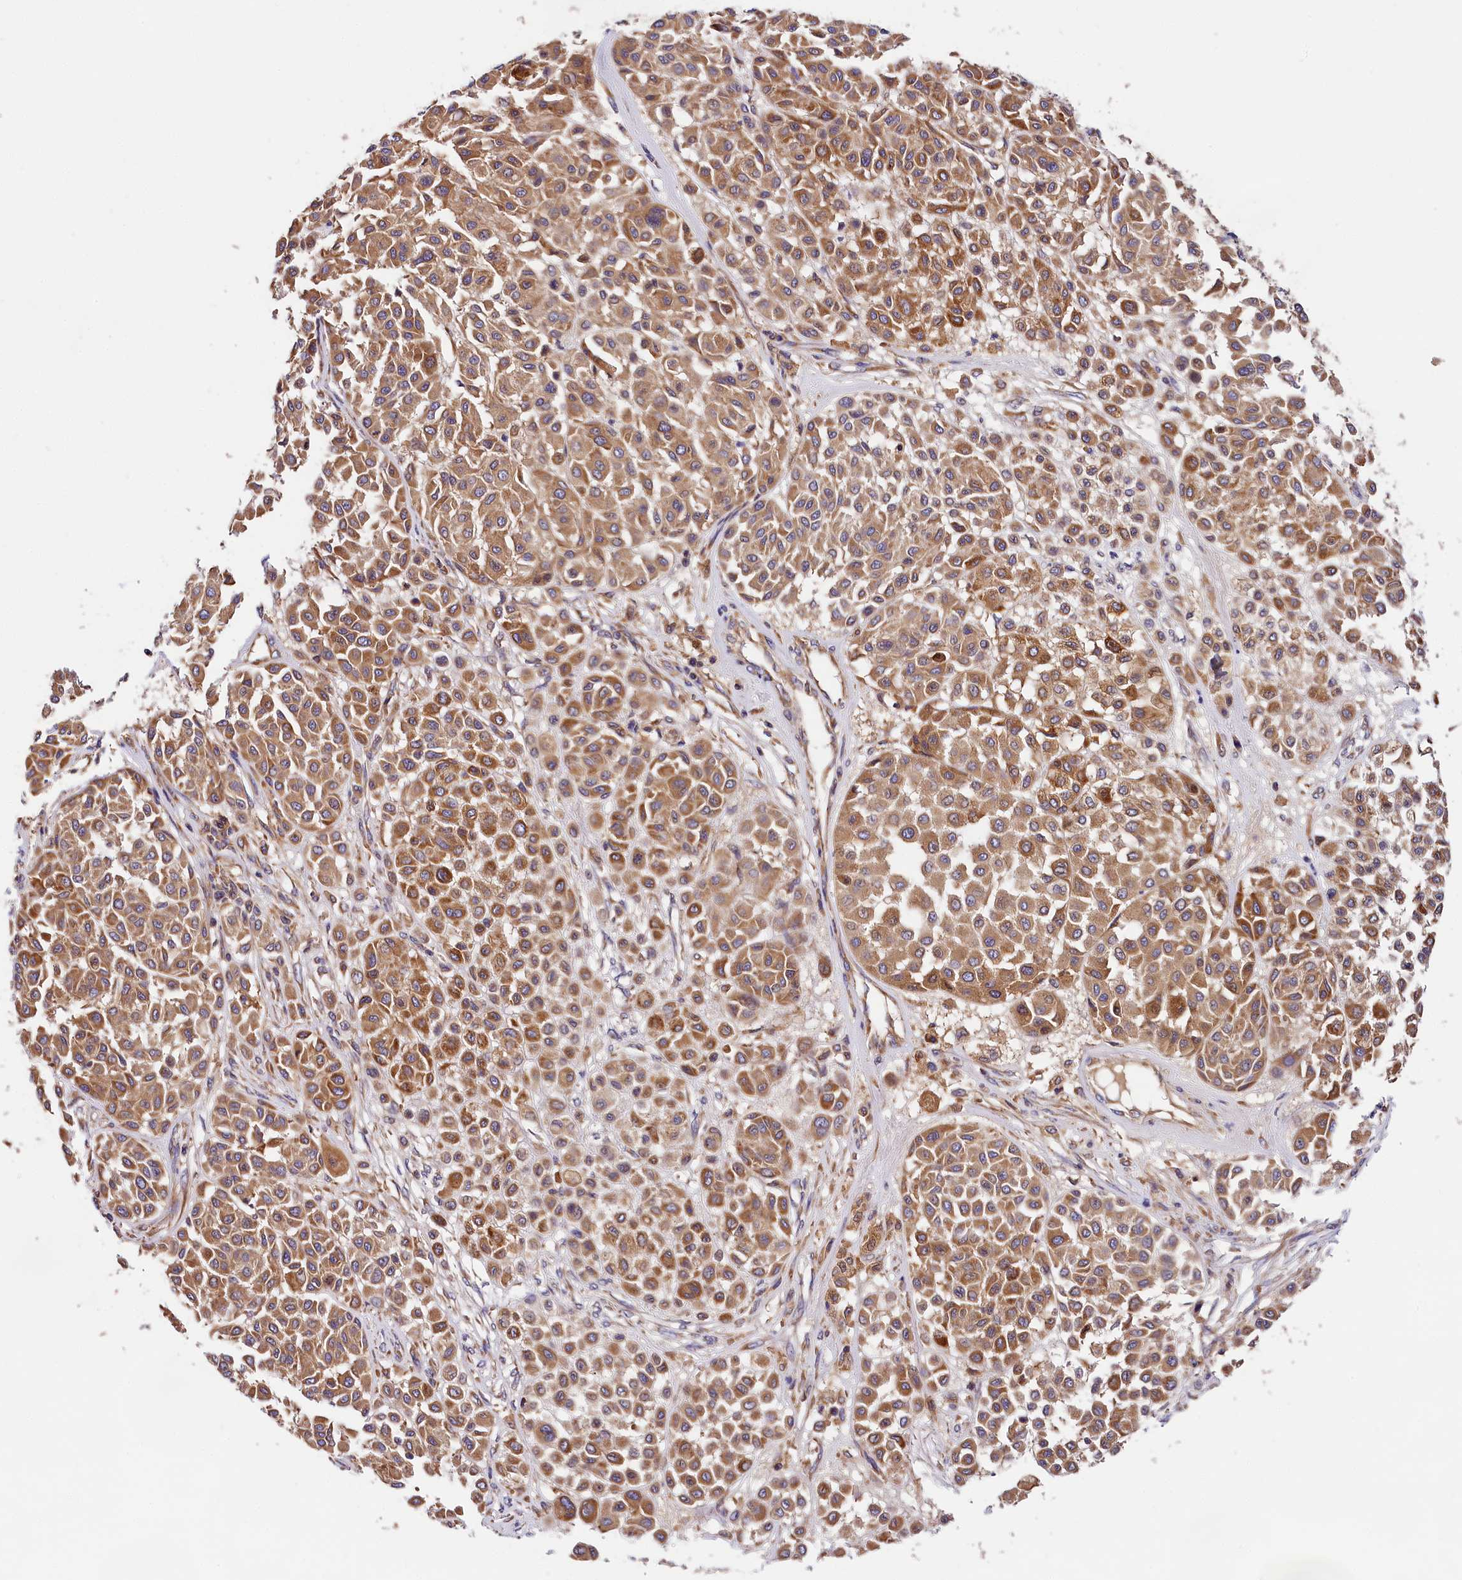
{"staining": {"intensity": "moderate", "quantity": ">75%", "location": "cytoplasmic/membranous"}, "tissue": "melanoma", "cell_type": "Tumor cells", "image_type": "cancer", "snomed": [{"axis": "morphology", "description": "Malignant melanoma, Metastatic site"}, {"axis": "topography", "description": "Soft tissue"}], "caption": "The histopathology image exhibits staining of malignant melanoma (metastatic site), revealing moderate cytoplasmic/membranous protein expression (brown color) within tumor cells.", "gene": "SPG11", "patient": {"sex": "male", "age": 41}}